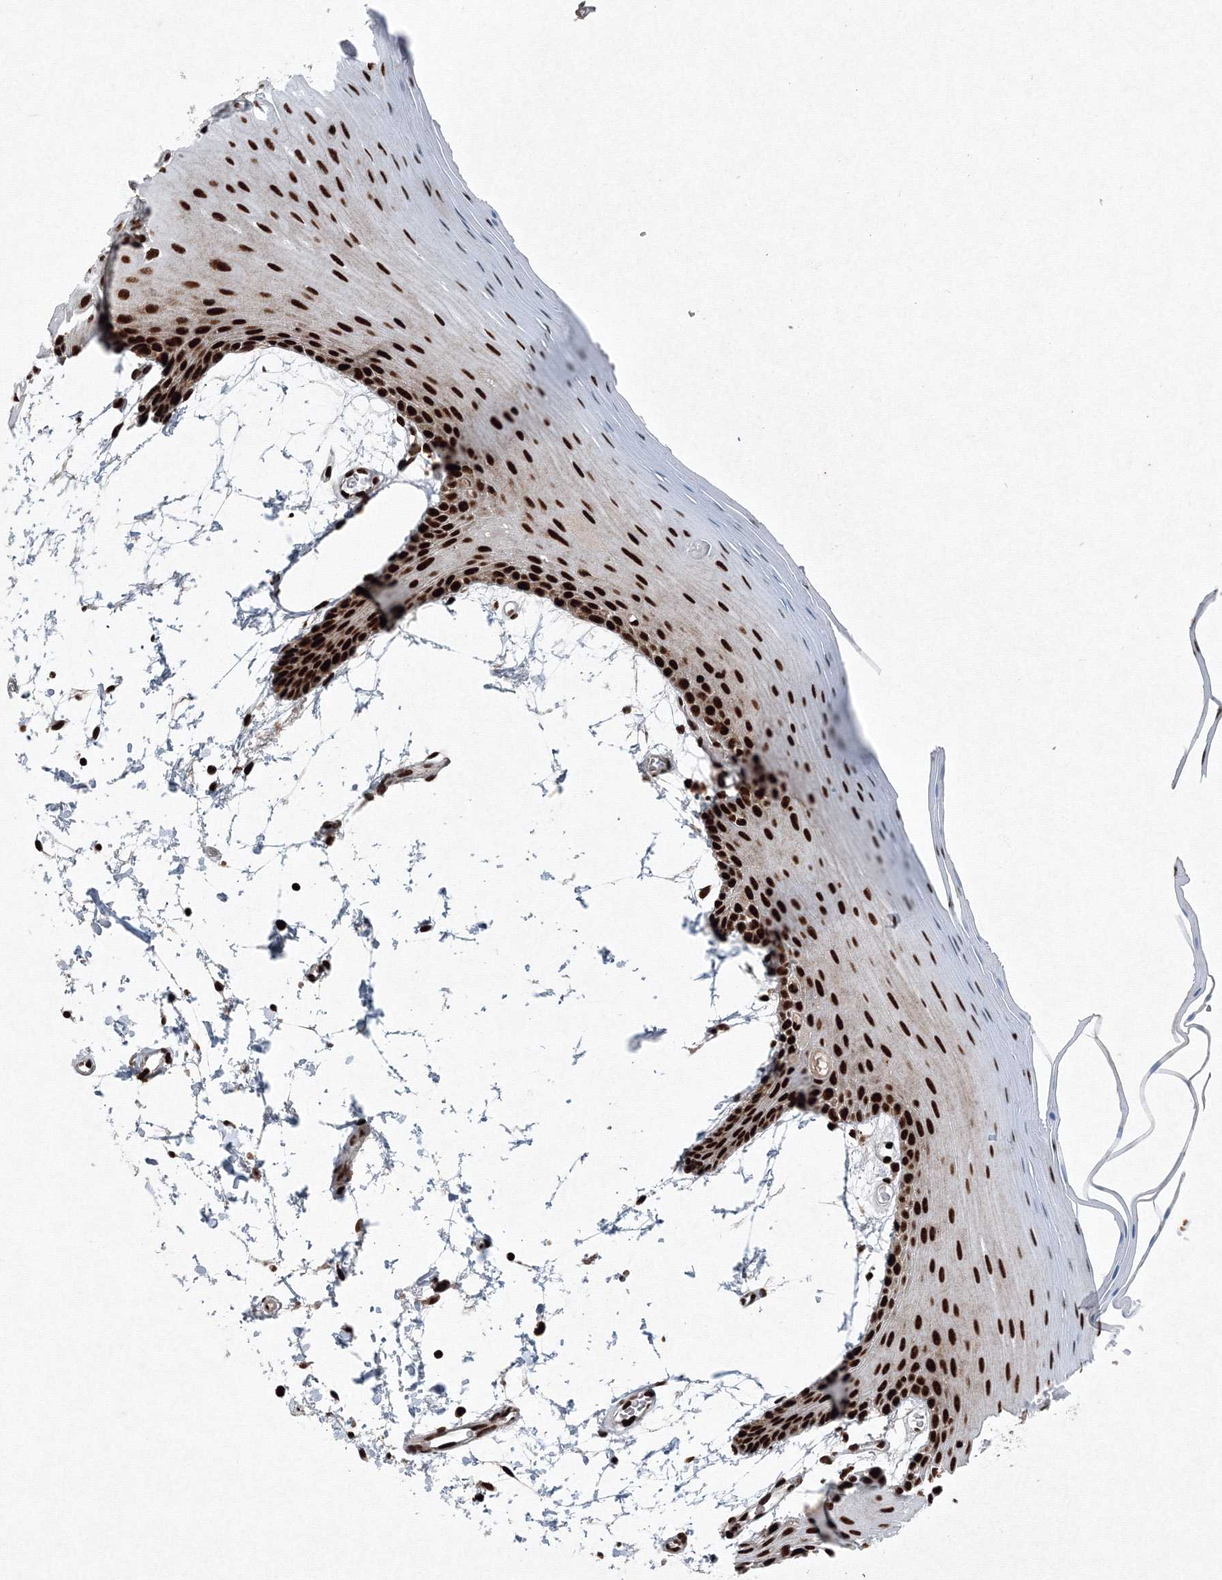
{"staining": {"intensity": "strong", "quantity": ">75%", "location": "nuclear"}, "tissue": "oral mucosa", "cell_type": "Squamous epithelial cells", "image_type": "normal", "snomed": [{"axis": "morphology", "description": "Normal tissue, NOS"}, {"axis": "topography", "description": "Skeletal muscle"}, {"axis": "topography", "description": "Oral tissue"}, {"axis": "topography", "description": "Salivary gland"}, {"axis": "topography", "description": "Peripheral nerve tissue"}], "caption": "Squamous epithelial cells reveal high levels of strong nuclear positivity in about >75% of cells in normal human oral mucosa.", "gene": "SNRPC", "patient": {"sex": "male", "age": 54}}